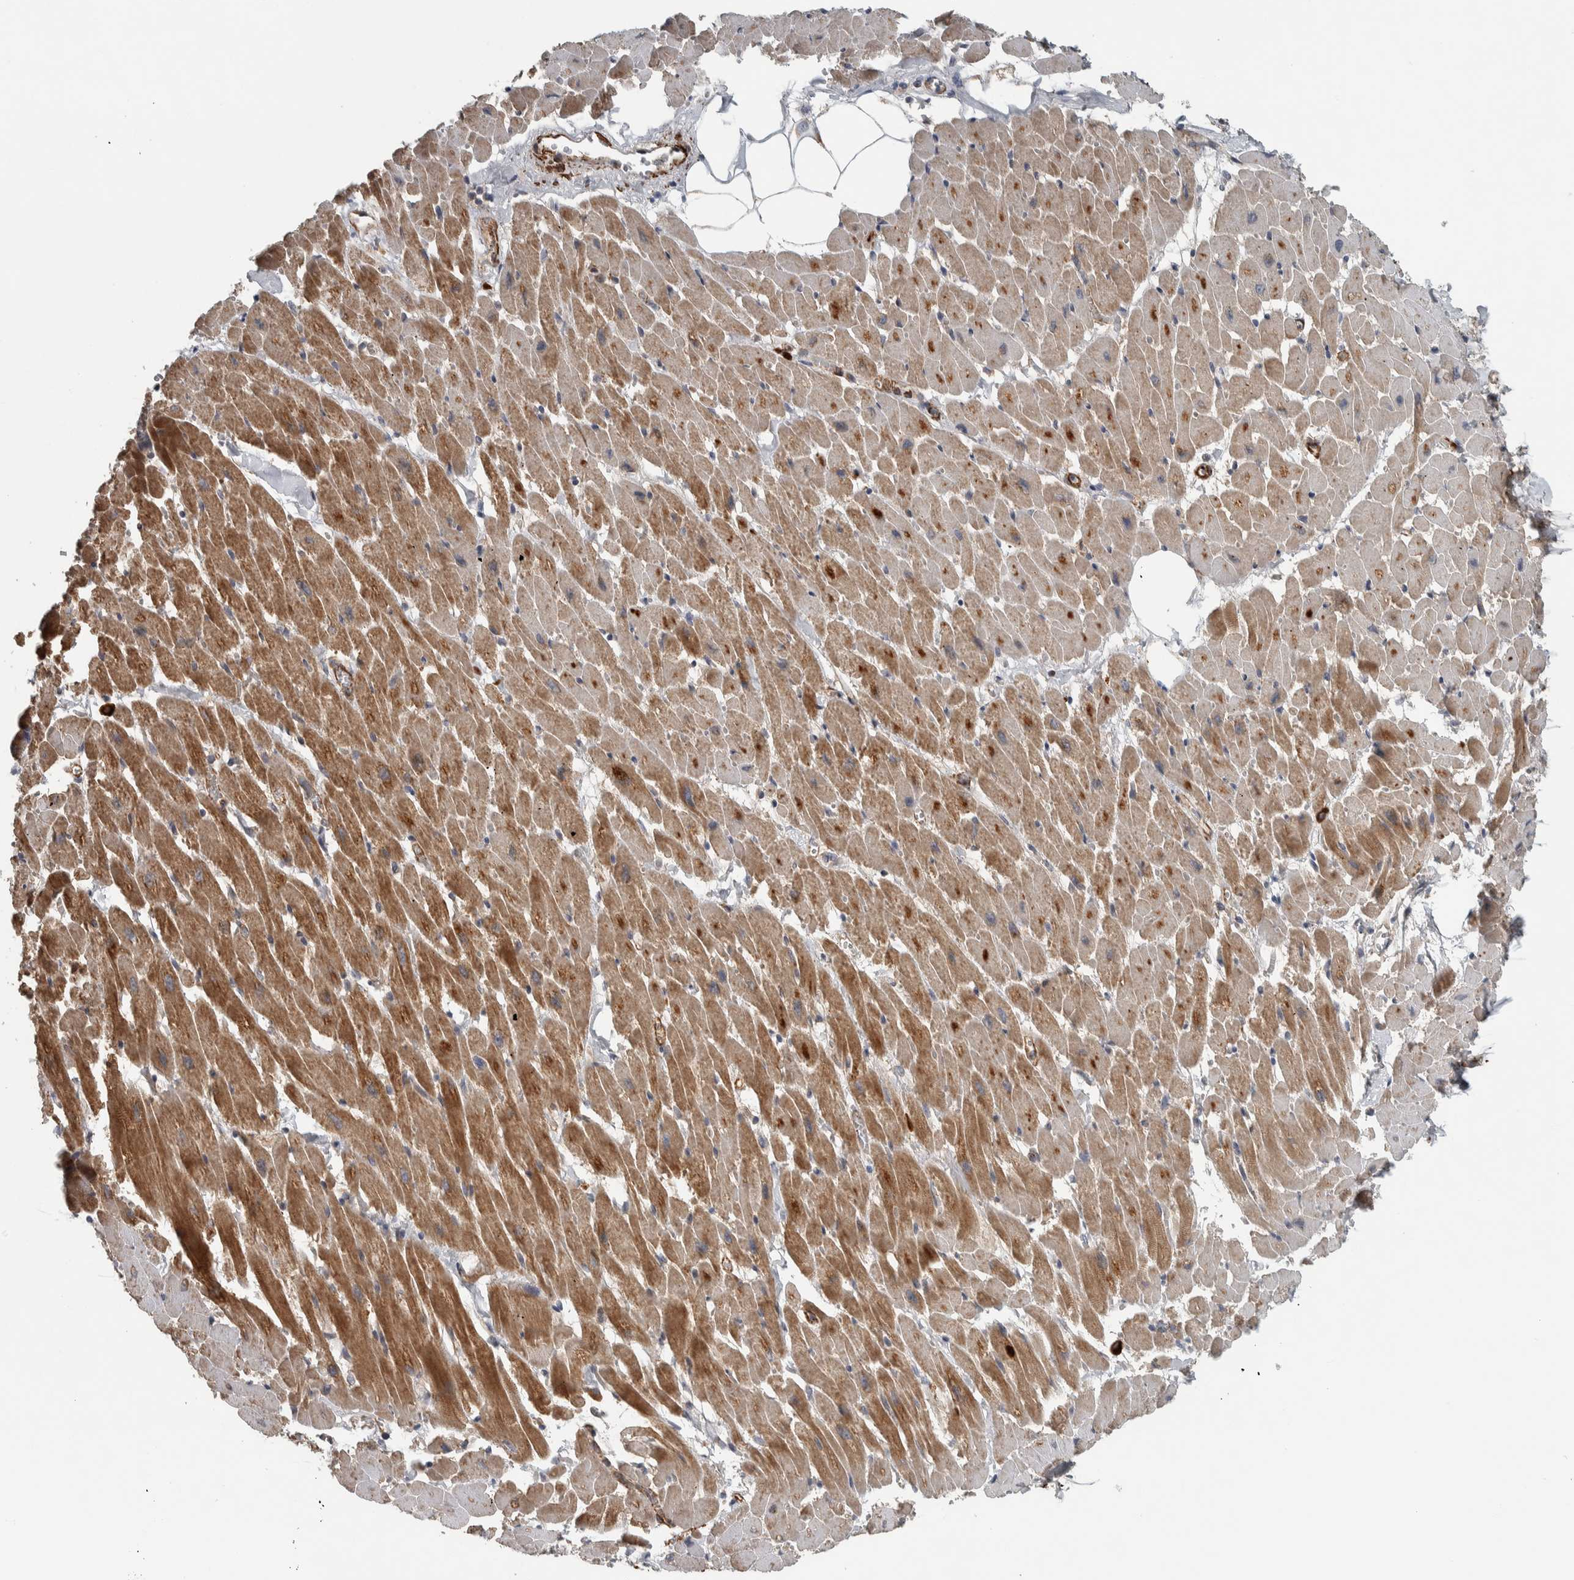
{"staining": {"intensity": "moderate", "quantity": ">75%", "location": "cytoplasmic/membranous"}, "tissue": "heart muscle", "cell_type": "Cardiomyocytes", "image_type": "normal", "snomed": [{"axis": "morphology", "description": "Normal tissue, NOS"}, {"axis": "topography", "description": "Heart"}], "caption": "A photomicrograph of heart muscle stained for a protein demonstrates moderate cytoplasmic/membranous brown staining in cardiomyocytes. (DAB = brown stain, brightfield microscopy at high magnification).", "gene": "LBHD1", "patient": {"sex": "female", "age": 19}}